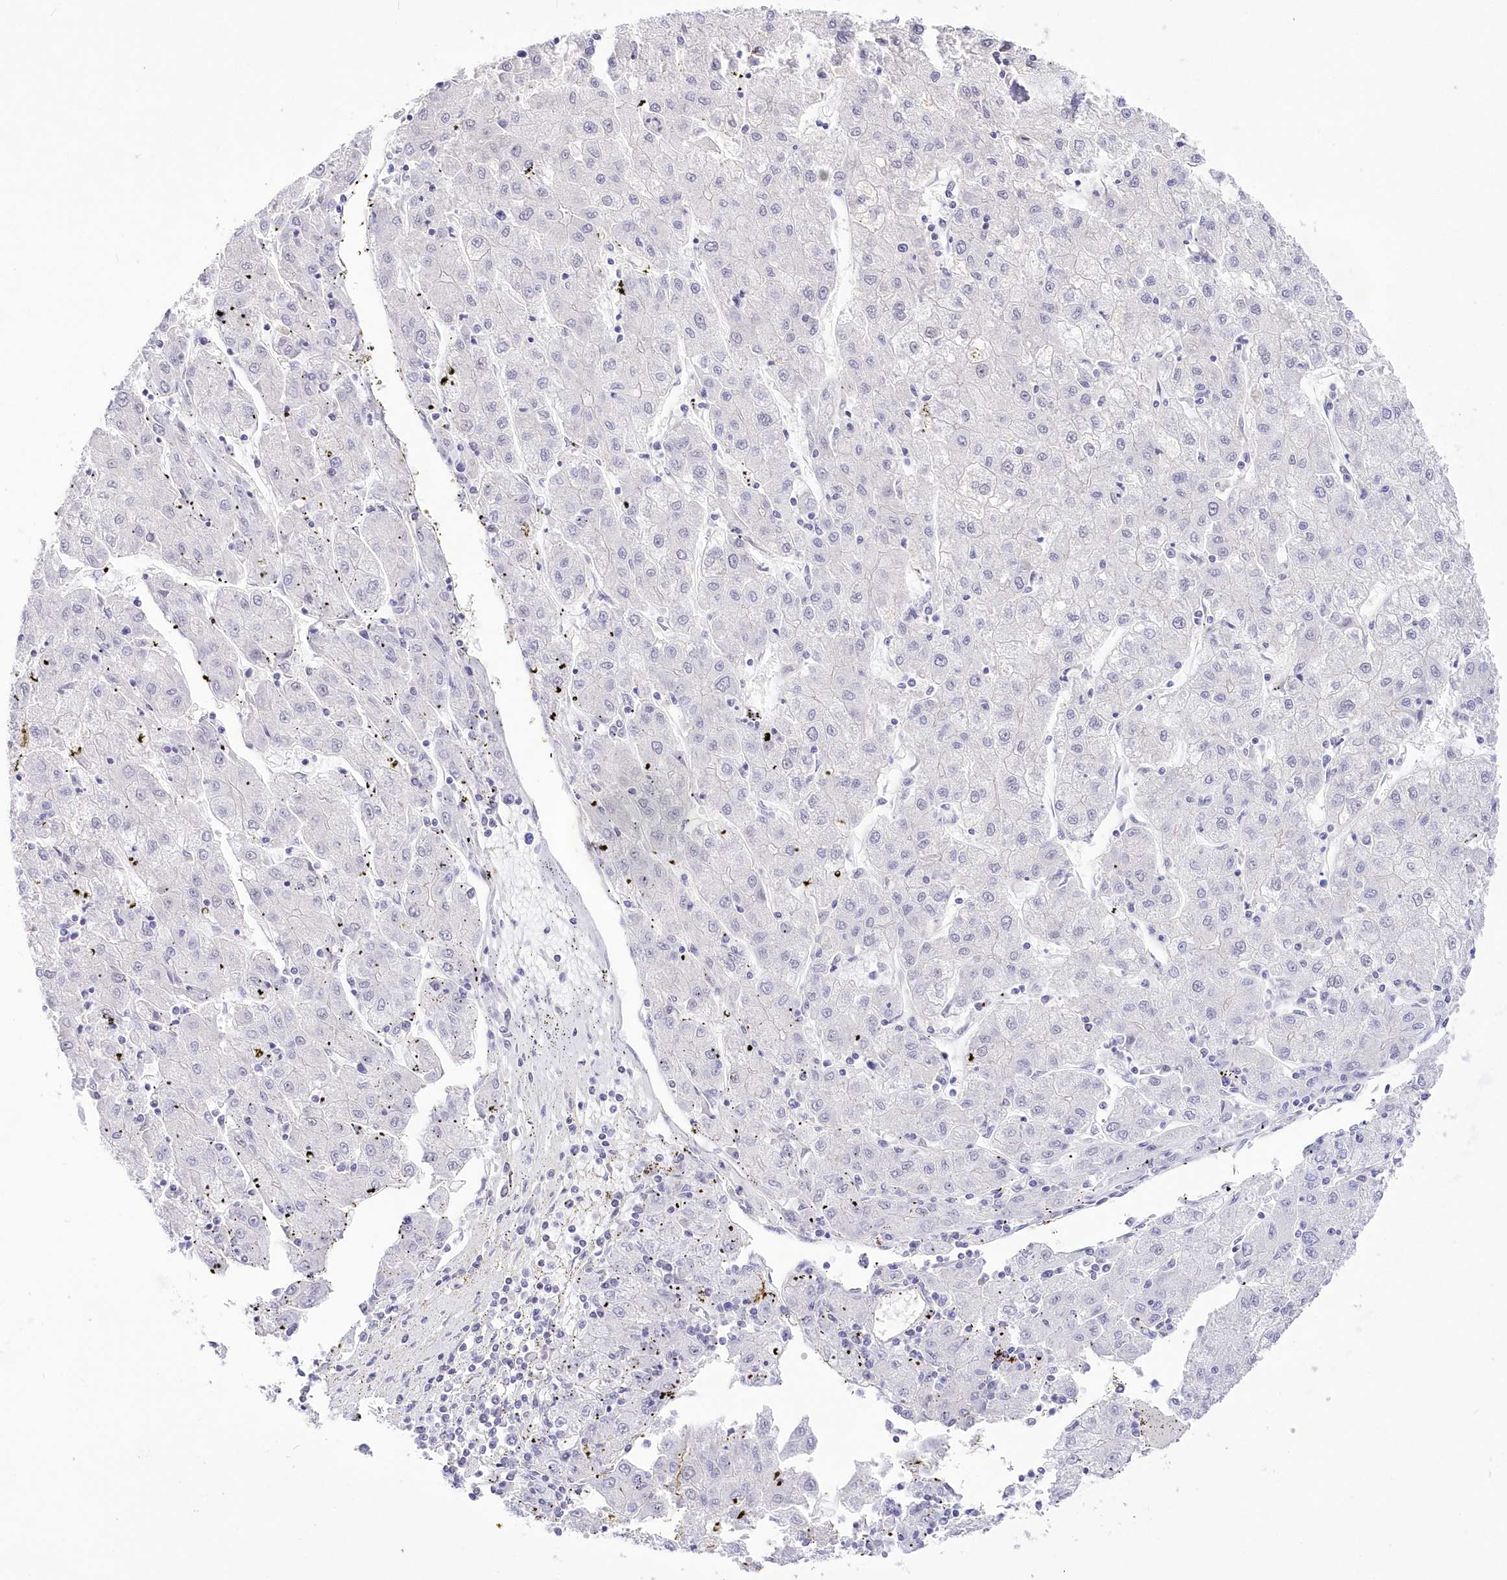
{"staining": {"intensity": "negative", "quantity": "none", "location": "none"}, "tissue": "liver cancer", "cell_type": "Tumor cells", "image_type": "cancer", "snomed": [{"axis": "morphology", "description": "Carcinoma, Hepatocellular, NOS"}, {"axis": "topography", "description": "Liver"}], "caption": "High magnification brightfield microscopy of liver hepatocellular carcinoma stained with DAB (brown) and counterstained with hematoxylin (blue): tumor cells show no significant expression. (Brightfield microscopy of DAB immunohistochemistry at high magnification).", "gene": "UBA6", "patient": {"sex": "male", "age": 72}}